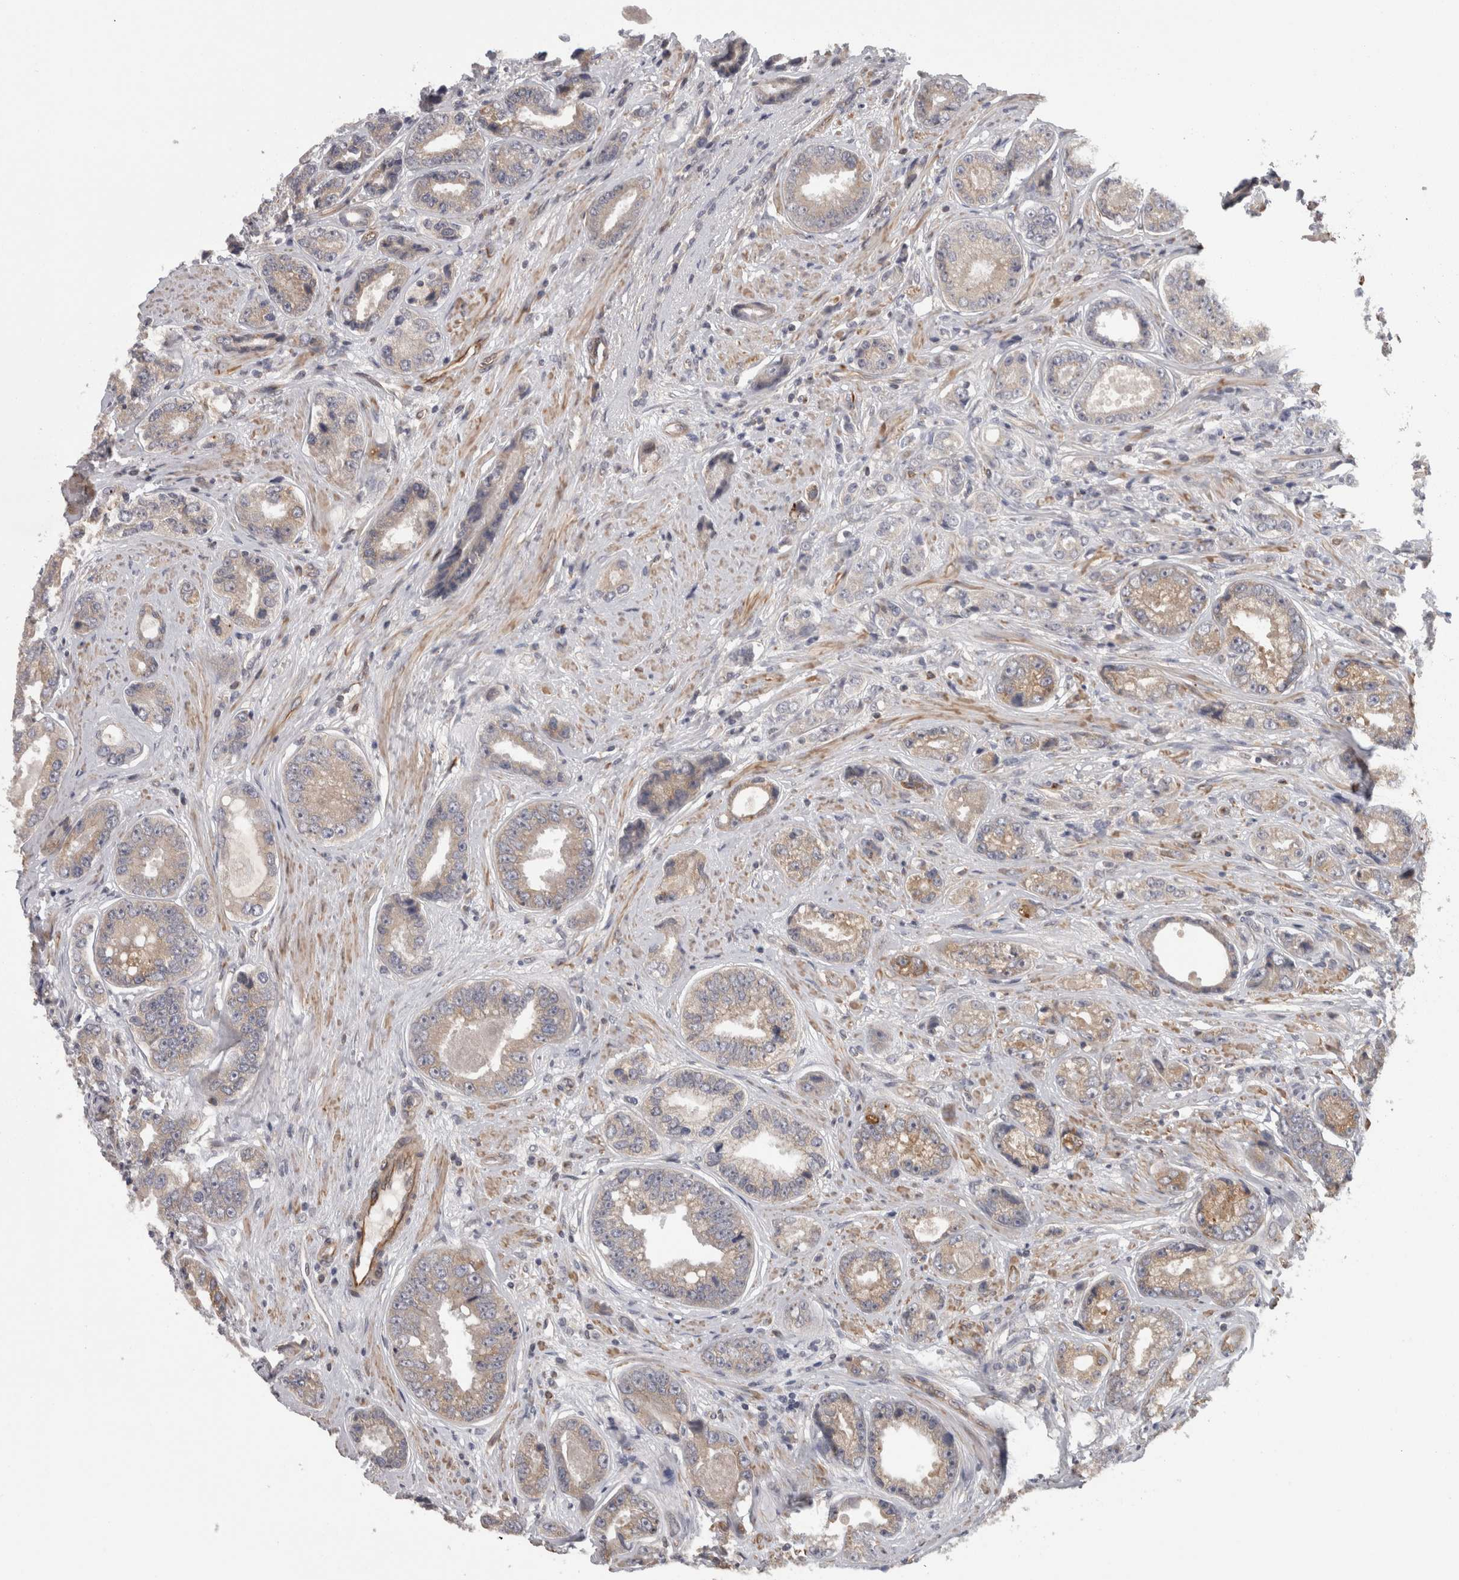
{"staining": {"intensity": "weak", "quantity": "<25%", "location": "cytoplasmic/membranous"}, "tissue": "prostate cancer", "cell_type": "Tumor cells", "image_type": "cancer", "snomed": [{"axis": "morphology", "description": "Adenocarcinoma, High grade"}, {"axis": "topography", "description": "Prostate"}], "caption": "High-grade adenocarcinoma (prostate) was stained to show a protein in brown. There is no significant positivity in tumor cells.", "gene": "RMDN1", "patient": {"sex": "male", "age": 61}}